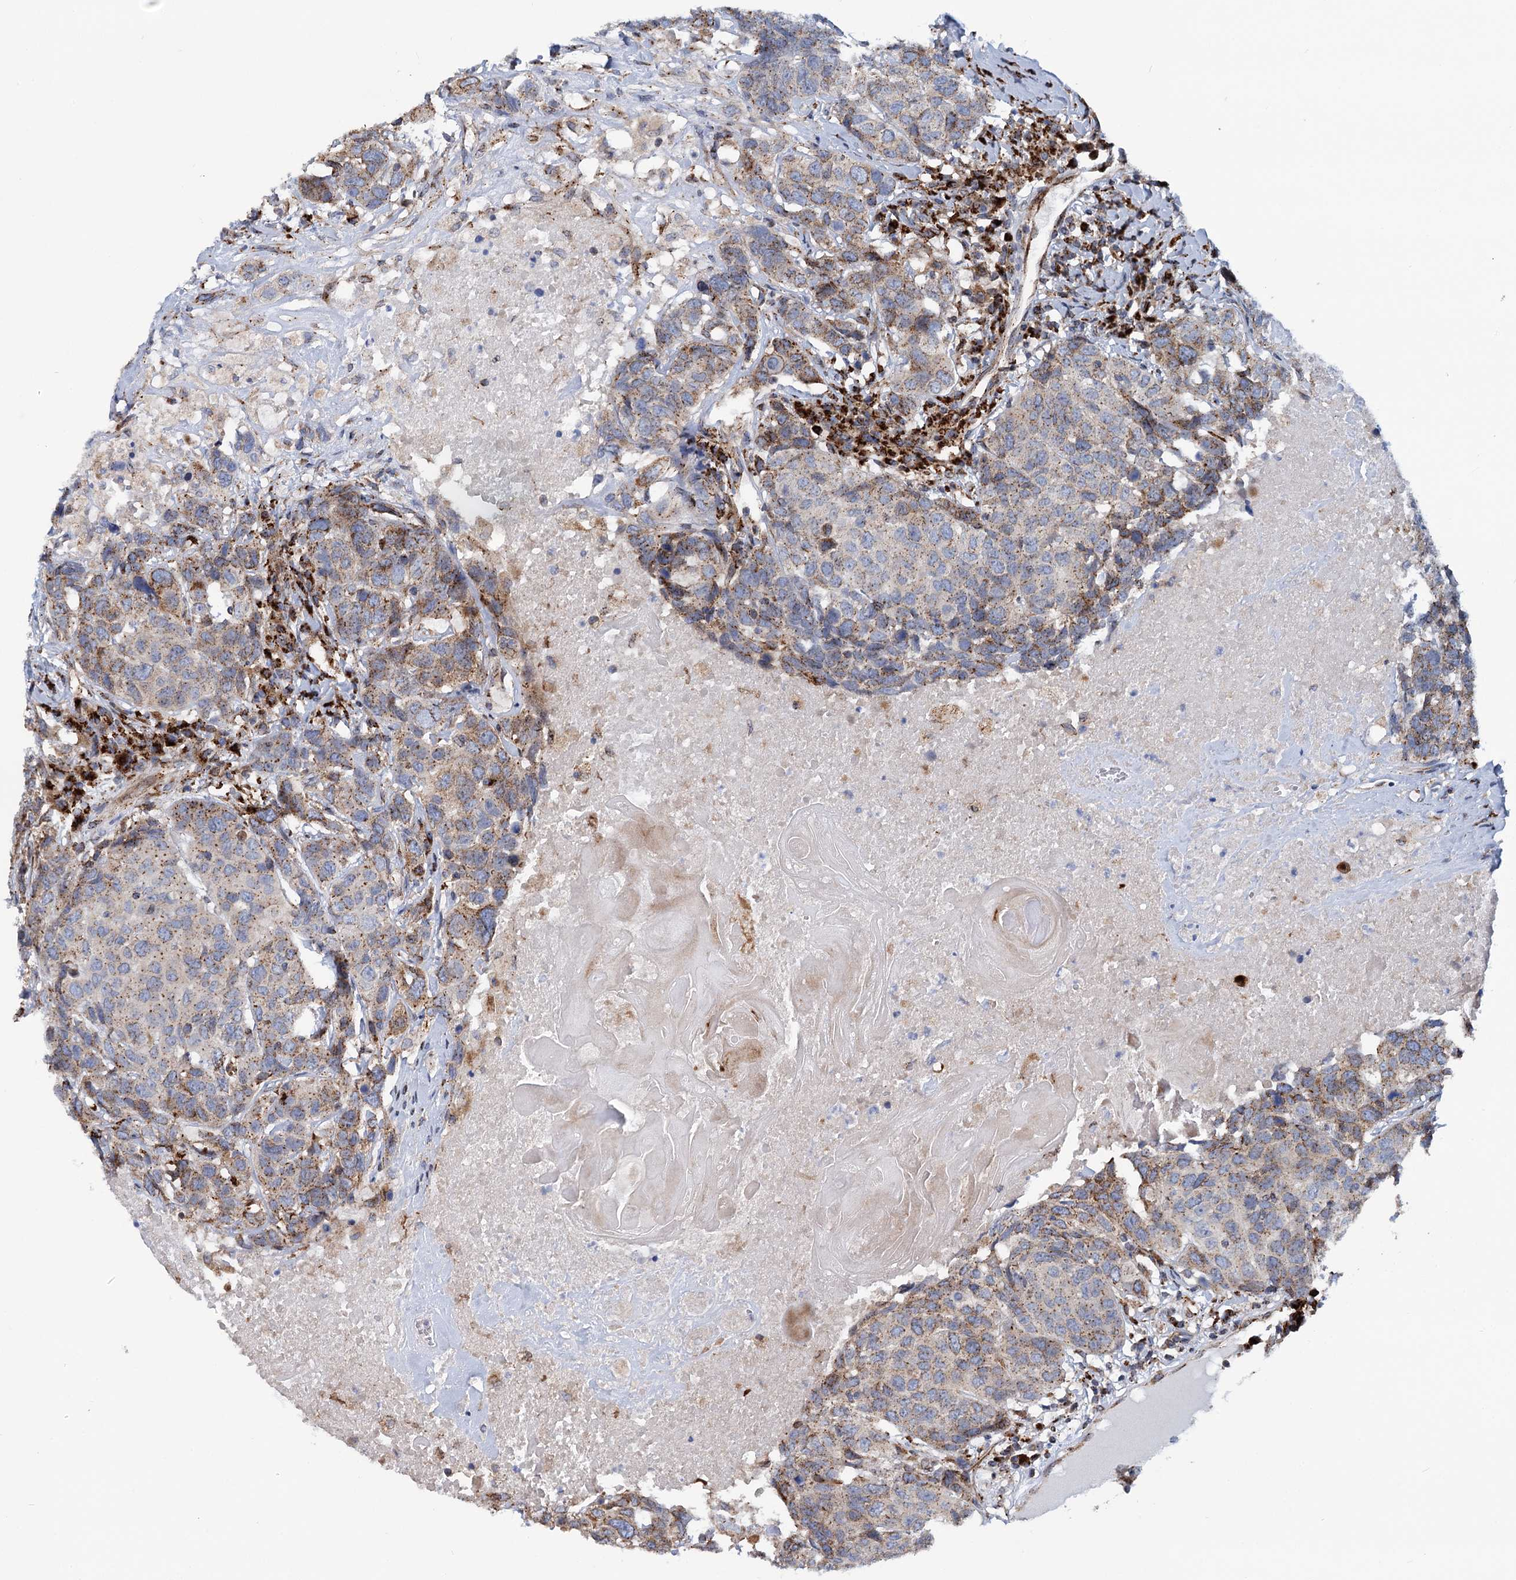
{"staining": {"intensity": "moderate", "quantity": ">75%", "location": "cytoplasmic/membranous"}, "tissue": "head and neck cancer", "cell_type": "Tumor cells", "image_type": "cancer", "snomed": [{"axis": "morphology", "description": "Squamous cell carcinoma, NOS"}, {"axis": "topography", "description": "Head-Neck"}], "caption": "Protein staining of head and neck squamous cell carcinoma tissue shows moderate cytoplasmic/membranous expression in approximately >75% of tumor cells.", "gene": "SUPT20H", "patient": {"sex": "male", "age": 66}}